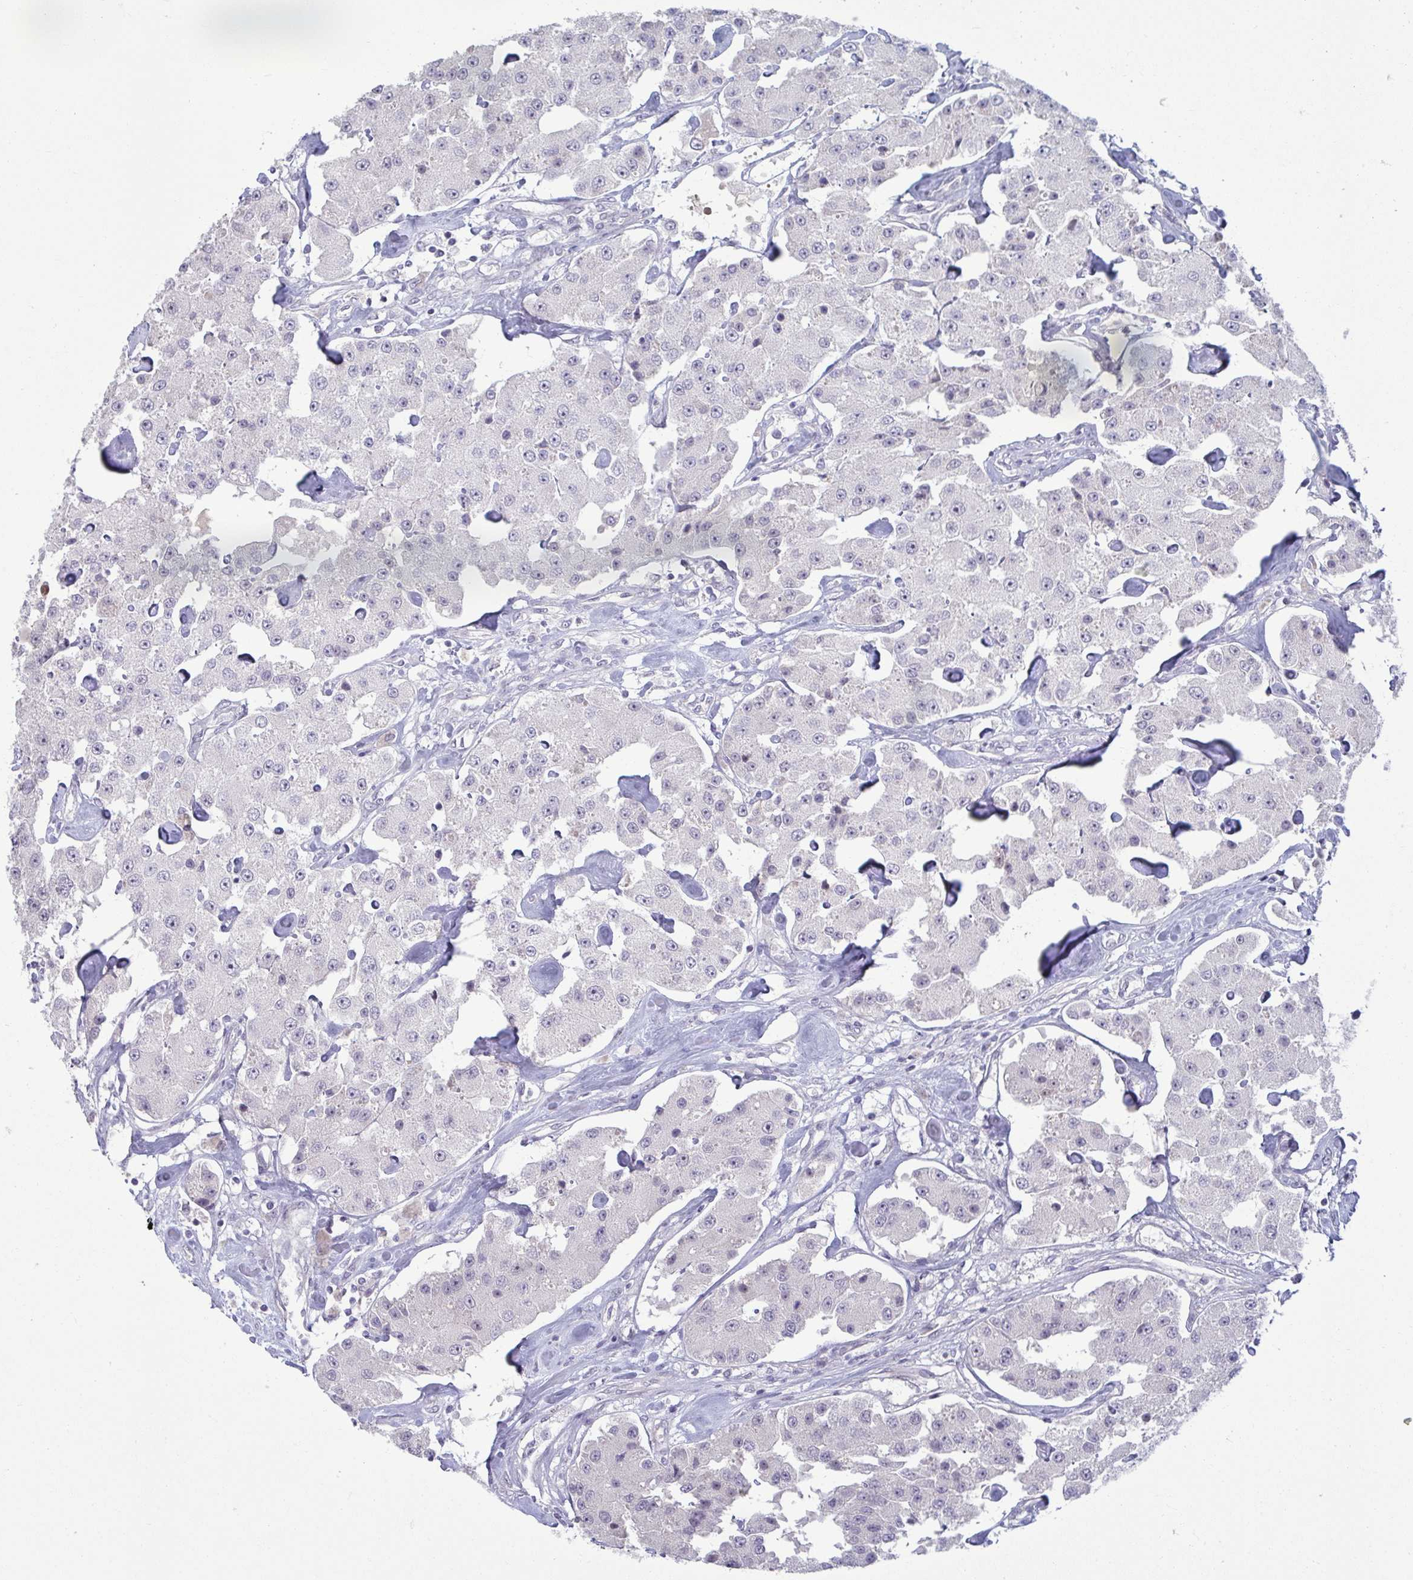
{"staining": {"intensity": "negative", "quantity": "none", "location": "none"}, "tissue": "carcinoid", "cell_type": "Tumor cells", "image_type": "cancer", "snomed": [{"axis": "morphology", "description": "Carcinoid, malignant, NOS"}, {"axis": "topography", "description": "Pancreas"}], "caption": "Immunohistochemistry micrograph of neoplastic tissue: human carcinoid (malignant) stained with DAB (3,3'-diaminobenzidine) demonstrates no significant protein staining in tumor cells.", "gene": "RNASEH1", "patient": {"sex": "male", "age": 41}}